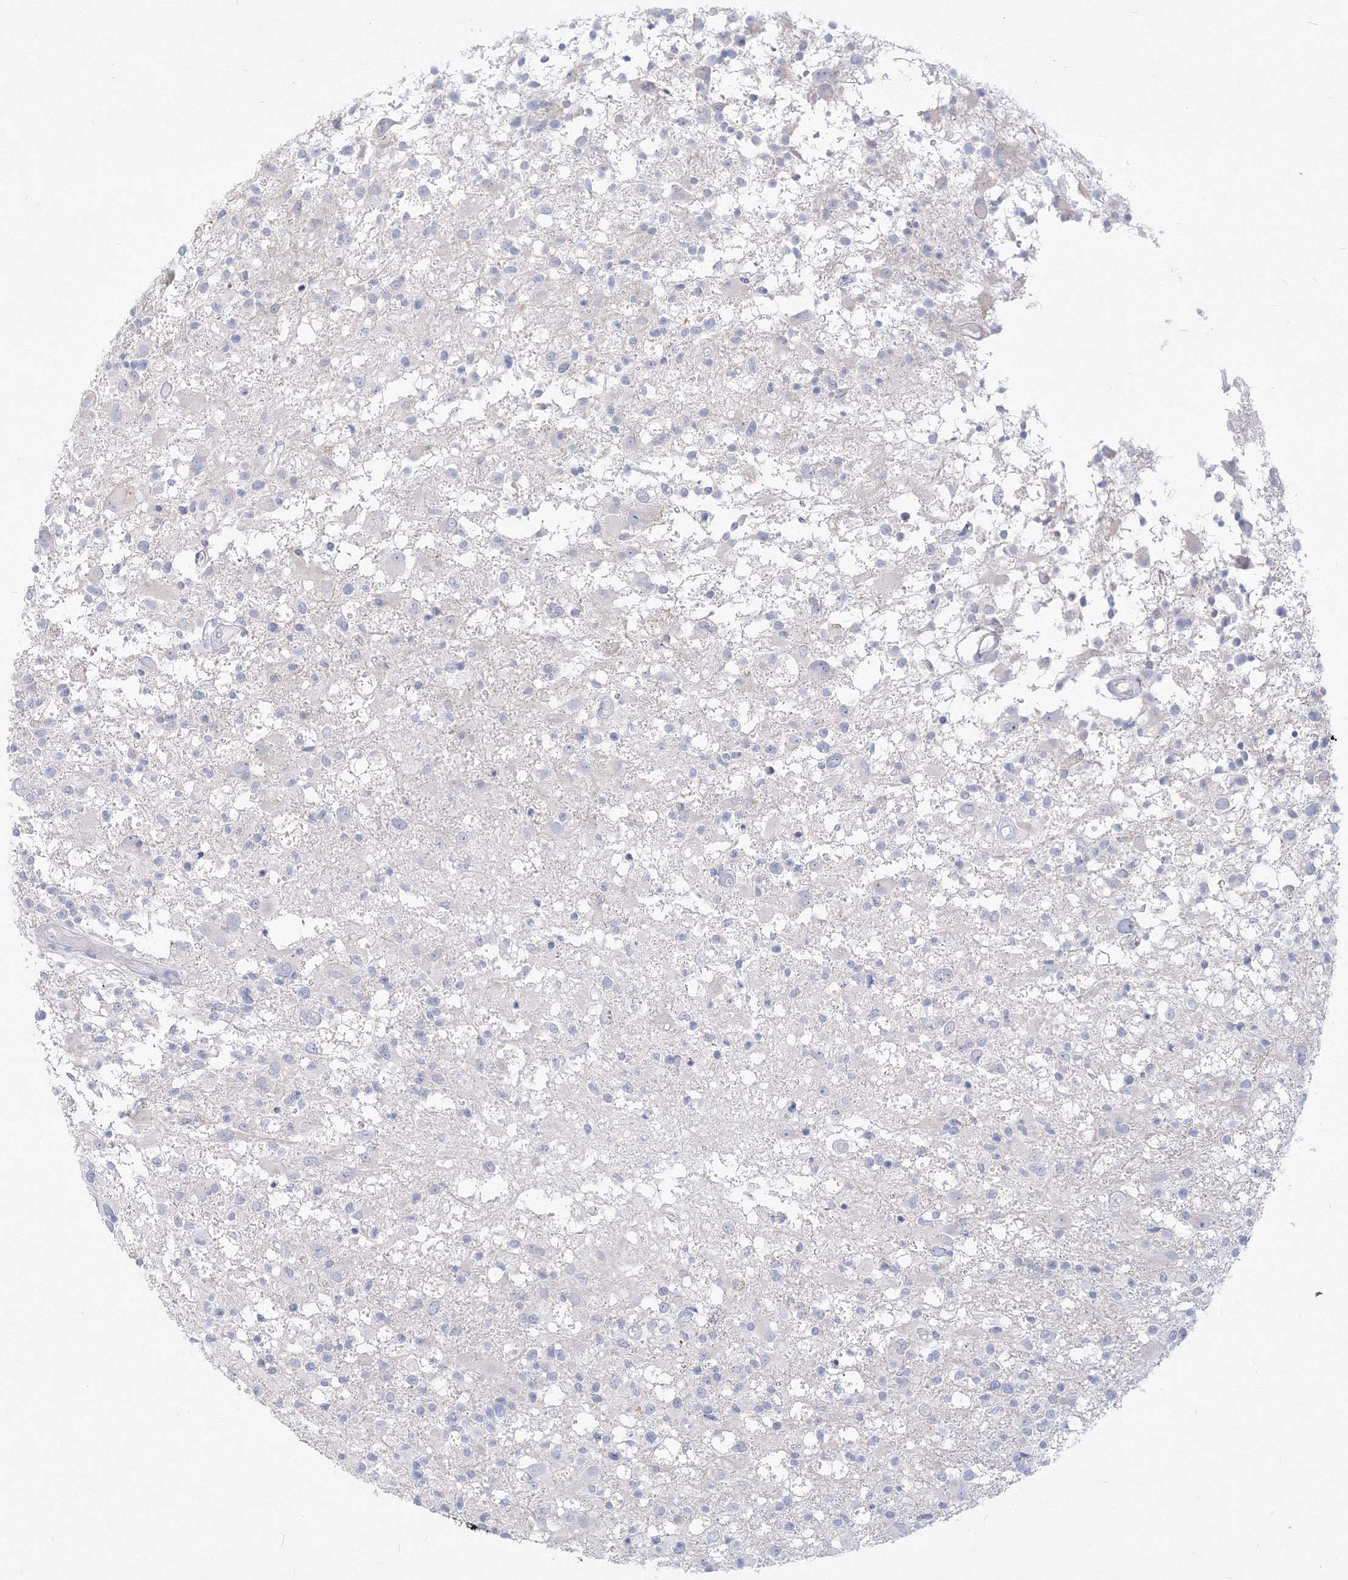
{"staining": {"intensity": "negative", "quantity": "none", "location": "none"}, "tissue": "glioma", "cell_type": "Tumor cells", "image_type": "cancer", "snomed": [{"axis": "morphology", "description": "Glioma, malignant, High grade"}, {"axis": "morphology", "description": "Glioblastoma, NOS"}, {"axis": "topography", "description": "Brain"}], "caption": "An image of human malignant glioma (high-grade) is negative for staining in tumor cells.", "gene": "FBXL8", "patient": {"sex": "male", "age": 60}}